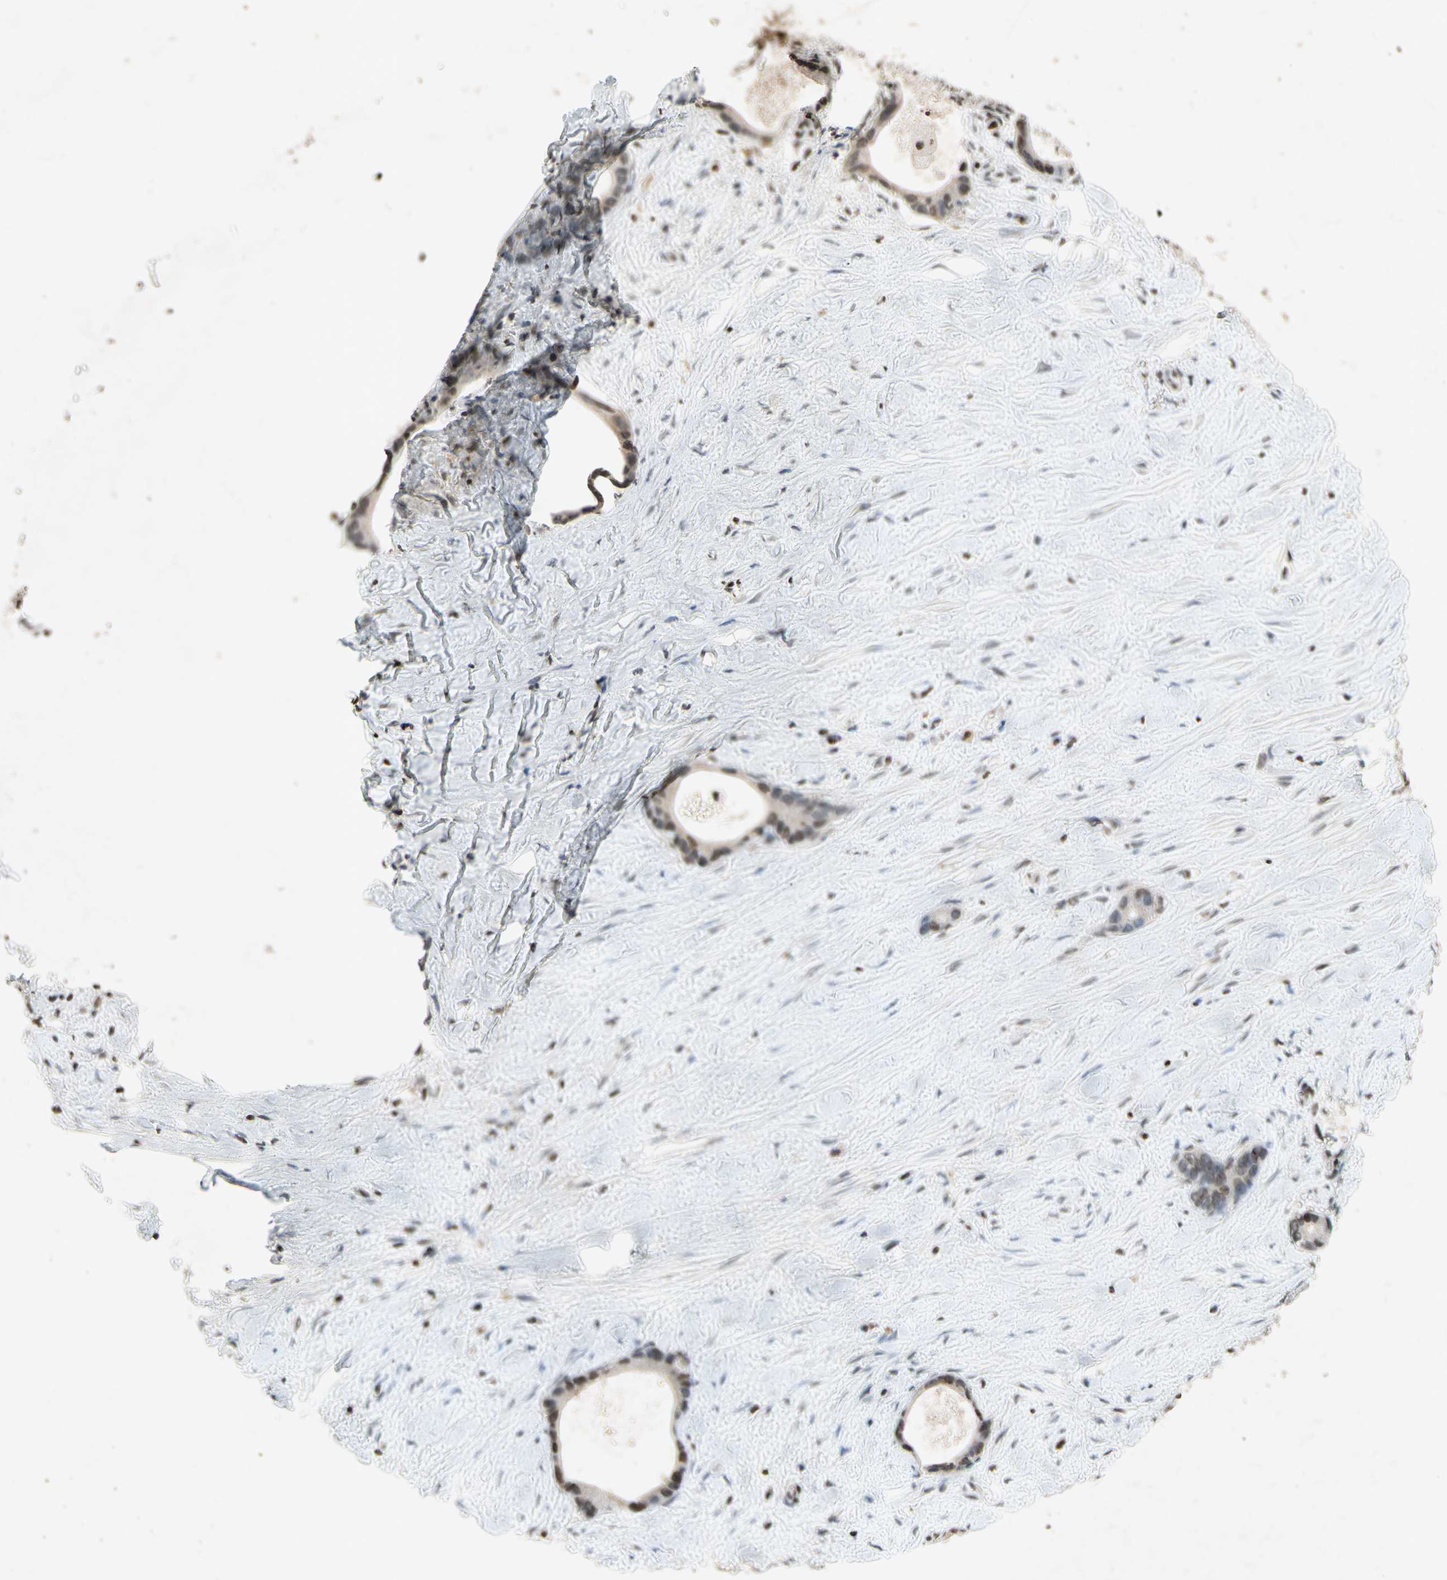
{"staining": {"intensity": "weak", "quantity": "<25%", "location": "cytoplasmic/membranous"}, "tissue": "liver cancer", "cell_type": "Tumor cells", "image_type": "cancer", "snomed": [{"axis": "morphology", "description": "Cholangiocarcinoma"}, {"axis": "topography", "description": "Liver"}], "caption": "Cholangiocarcinoma (liver) stained for a protein using IHC displays no expression tumor cells.", "gene": "HOXB3", "patient": {"sex": "female", "age": 55}}